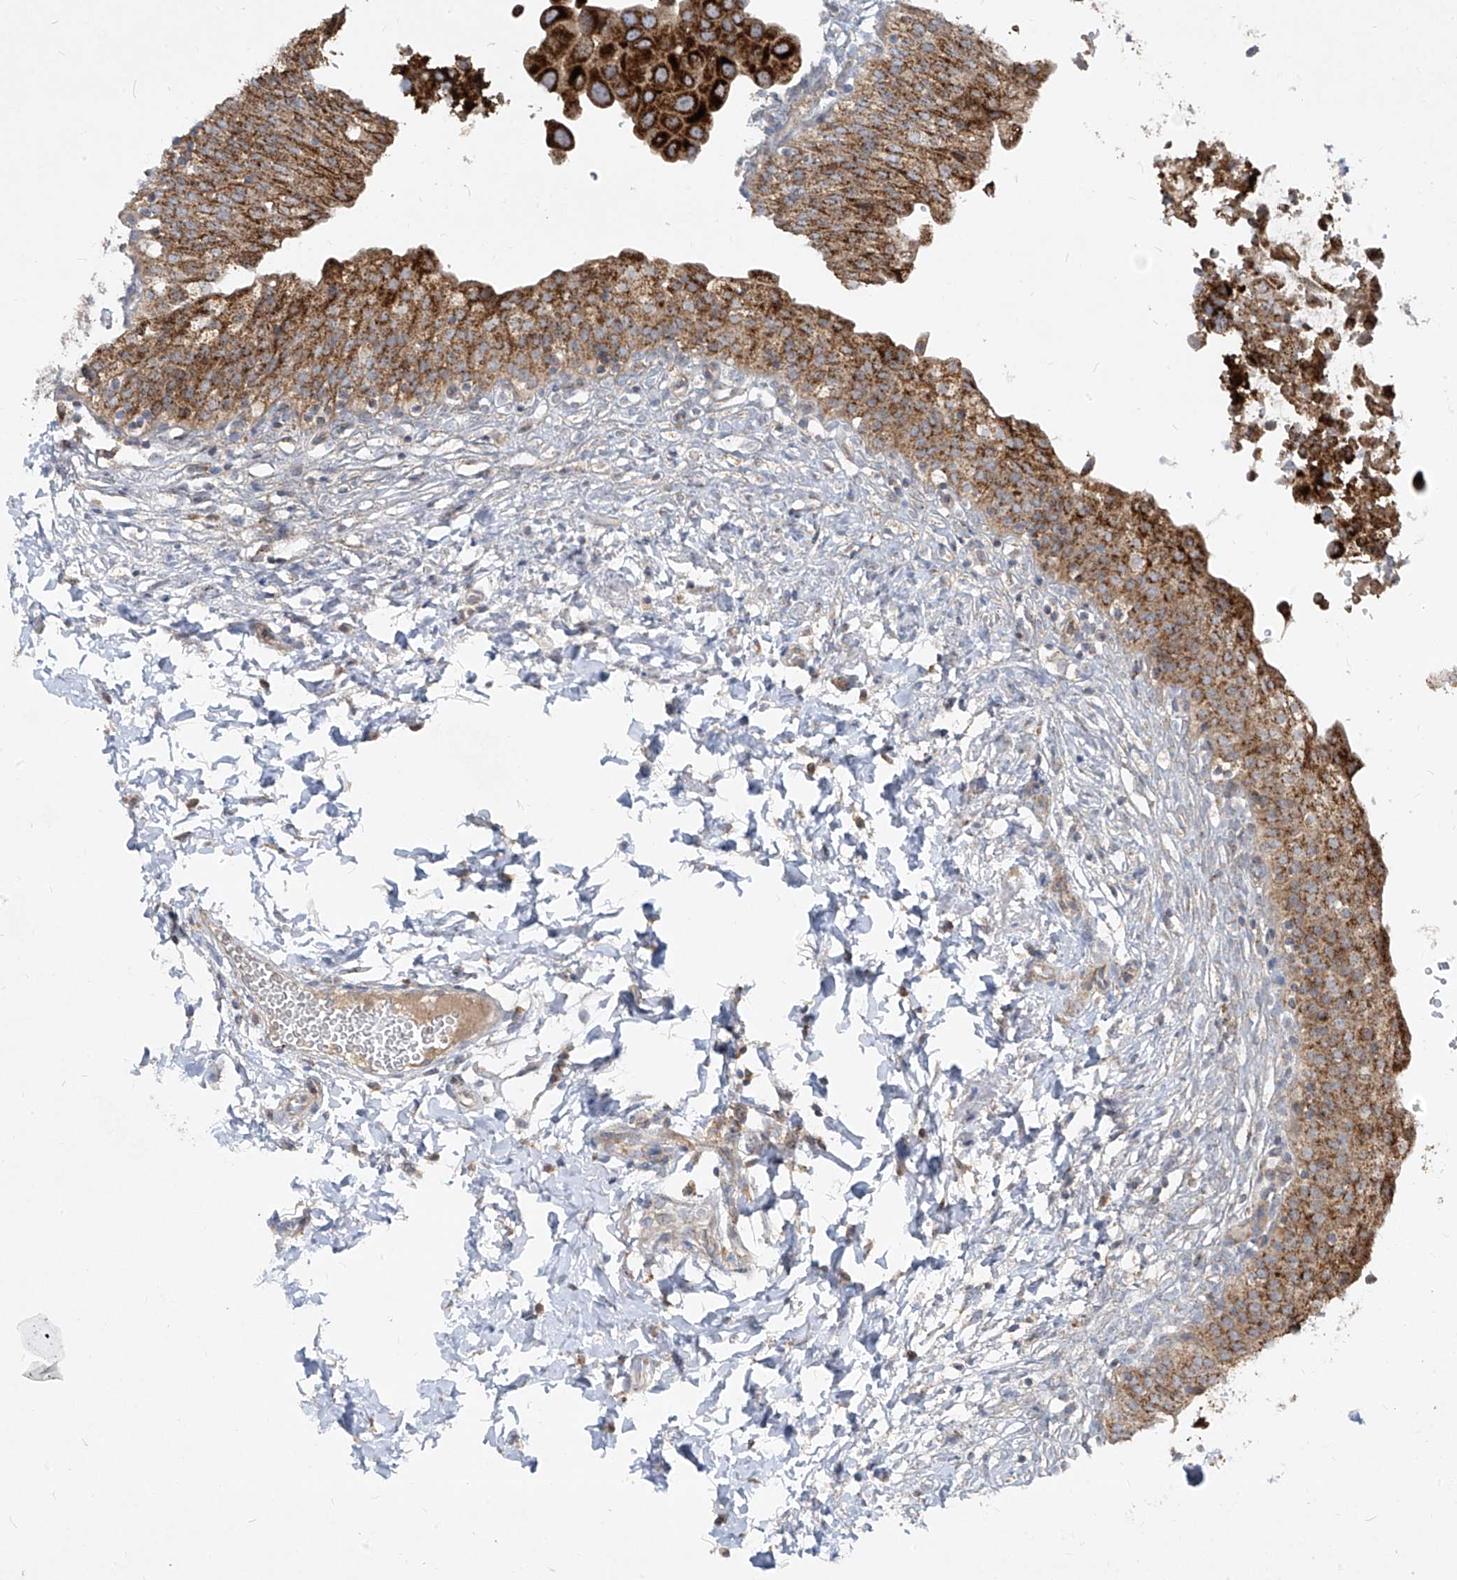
{"staining": {"intensity": "strong", "quantity": ">75%", "location": "cytoplasmic/membranous"}, "tissue": "urinary bladder", "cell_type": "Urothelial cells", "image_type": "normal", "snomed": [{"axis": "morphology", "description": "Normal tissue, NOS"}, {"axis": "topography", "description": "Urinary bladder"}], "caption": "Immunohistochemistry photomicrograph of benign human urinary bladder stained for a protein (brown), which exhibits high levels of strong cytoplasmic/membranous positivity in approximately >75% of urothelial cells.", "gene": "ABCD3", "patient": {"sex": "male", "age": 55}}